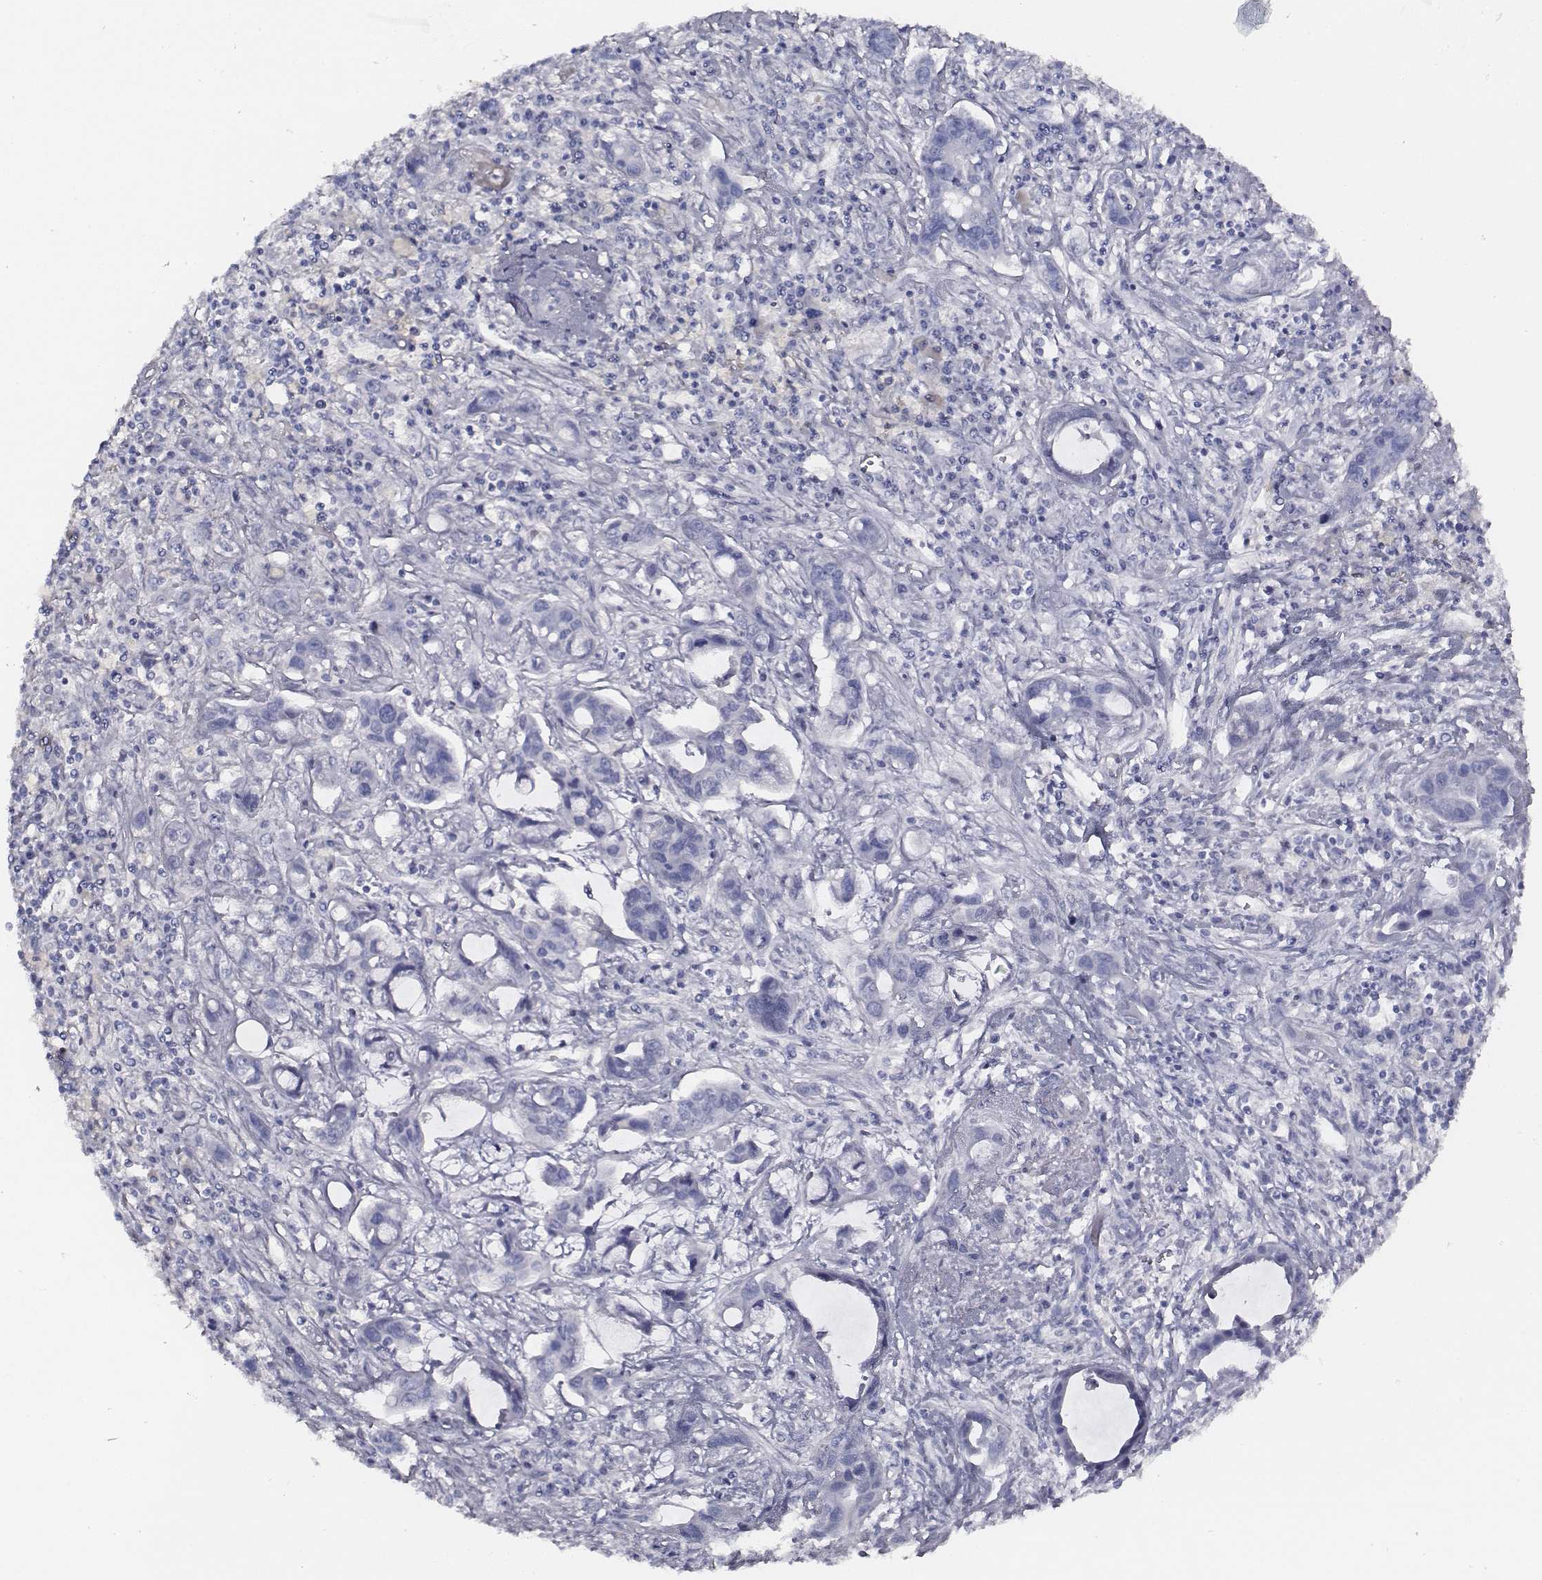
{"staining": {"intensity": "negative", "quantity": "none", "location": "none"}, "tissue": "liver cancer", "cell_type": "Tumor cells", "image_type": "cancer", "snomed": [{"axis": "morphology", "description": "Cholangiocarcinoma"}, {"axis": "topography", "description": "Liver"}], "caption": "A high-resolution image shows immunohistochemistry staining of liver cancer (cholangiocarcinoma), which demonstrates no significant staining in tumor cells. Brightfield microscopy of IHC stained with DAB (3,3'-diaminobenzidine) (brown) and hematoxylin (blue), captured at high magnification.", "gene": "AADAT", "patient": {"sex": "male", "age": 58}}